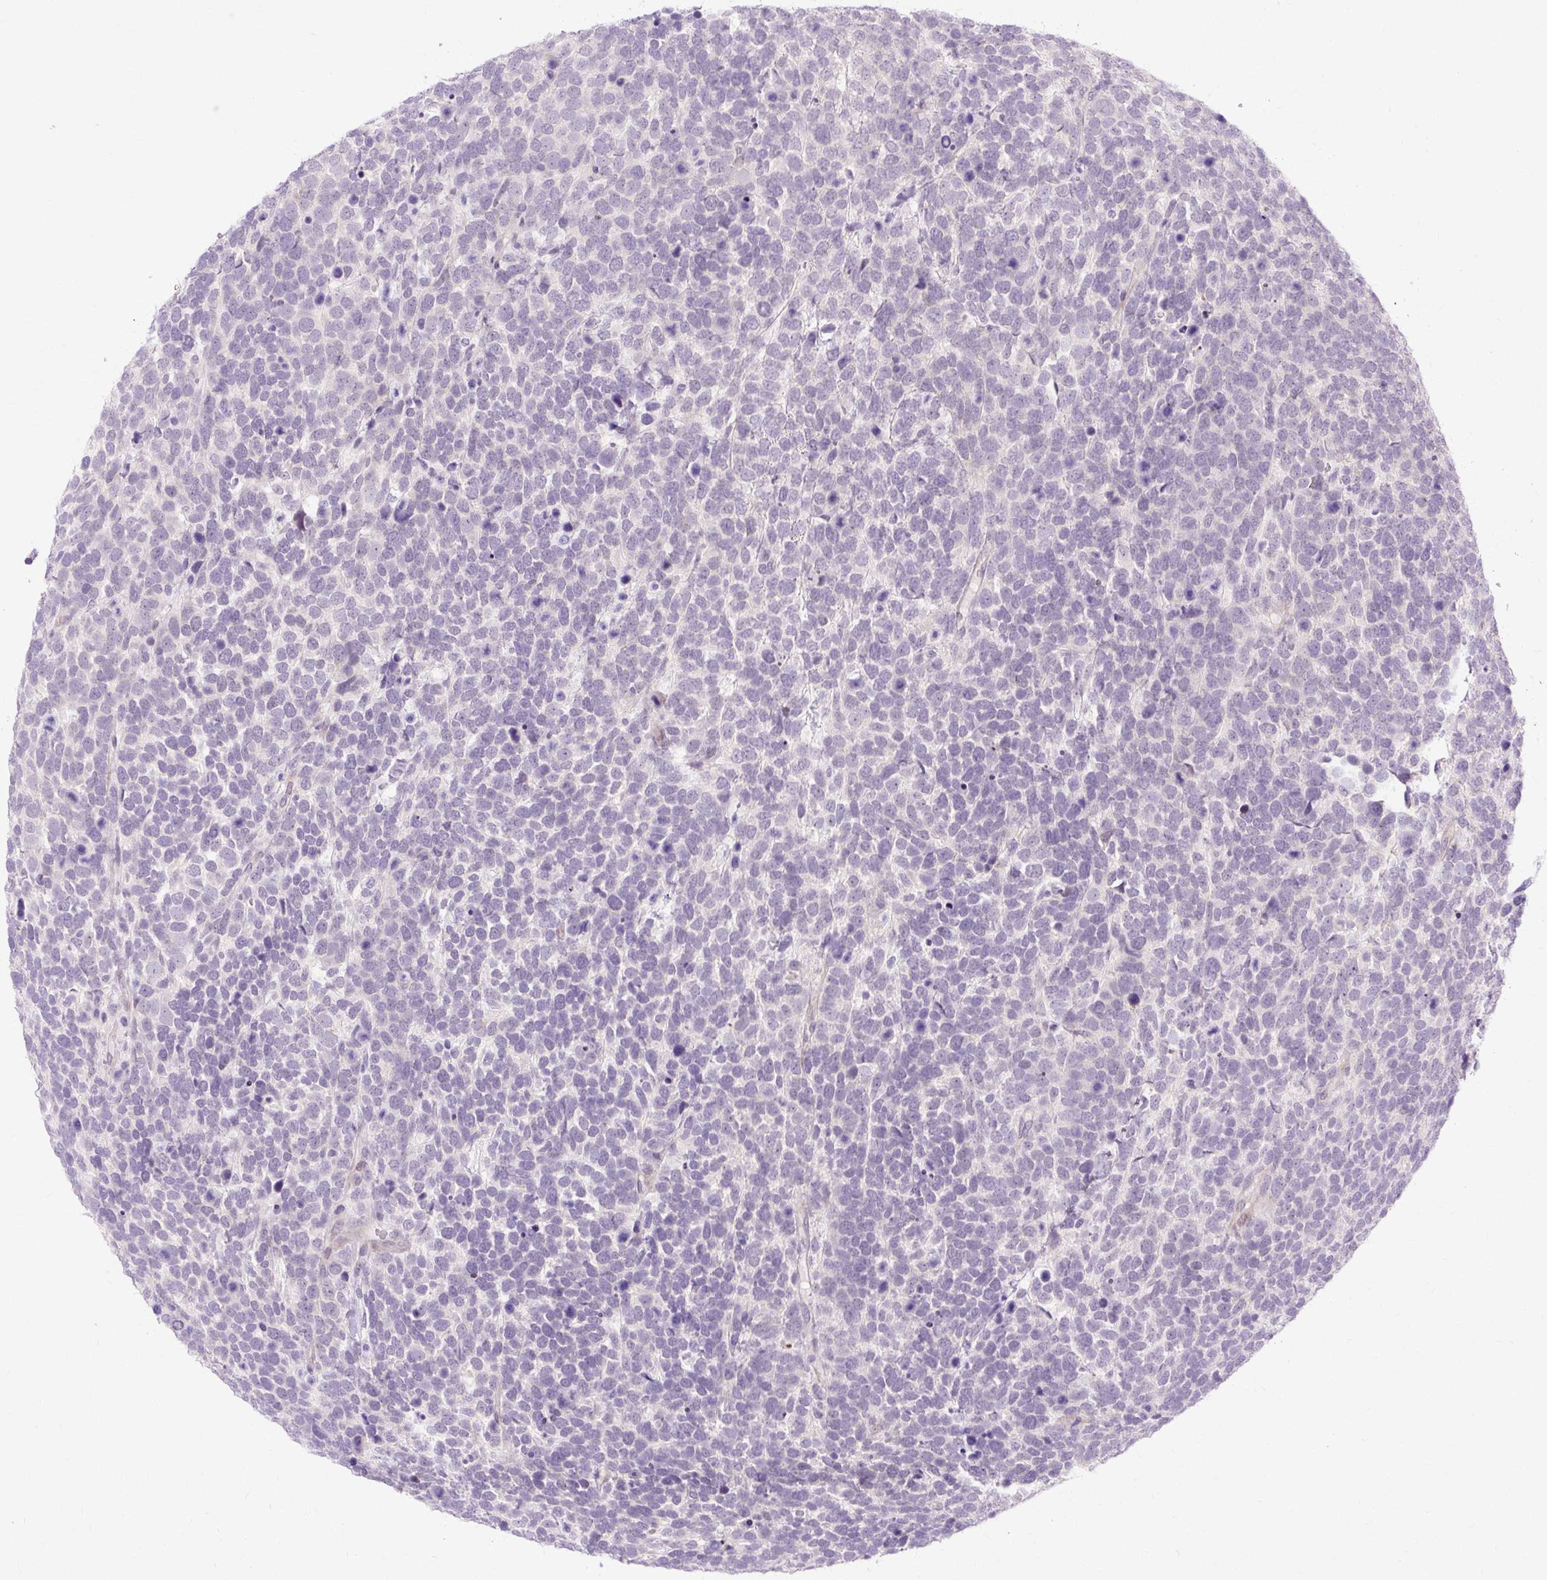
{"staining": {"intensity": "negative", "quantity": "none", "location": "none"}, "tissue": "urothelial cancer", "cell_type": "Tumor cells", "image_type": "cancer", "snomed": [{"axis": "morphology", "description": "Urothelial carcinoma, High grade"}, {"axis": "topography", "description": "Urinary bladder"}], "caption": "Urothelial carcinoma (high-grade) was stained to show a protein in brown. There is no significant positivity in tumor cells. Nuclei are stained in blue.", "gene": "ZNF35", "patient": {"sex": "female", "age": 82}}